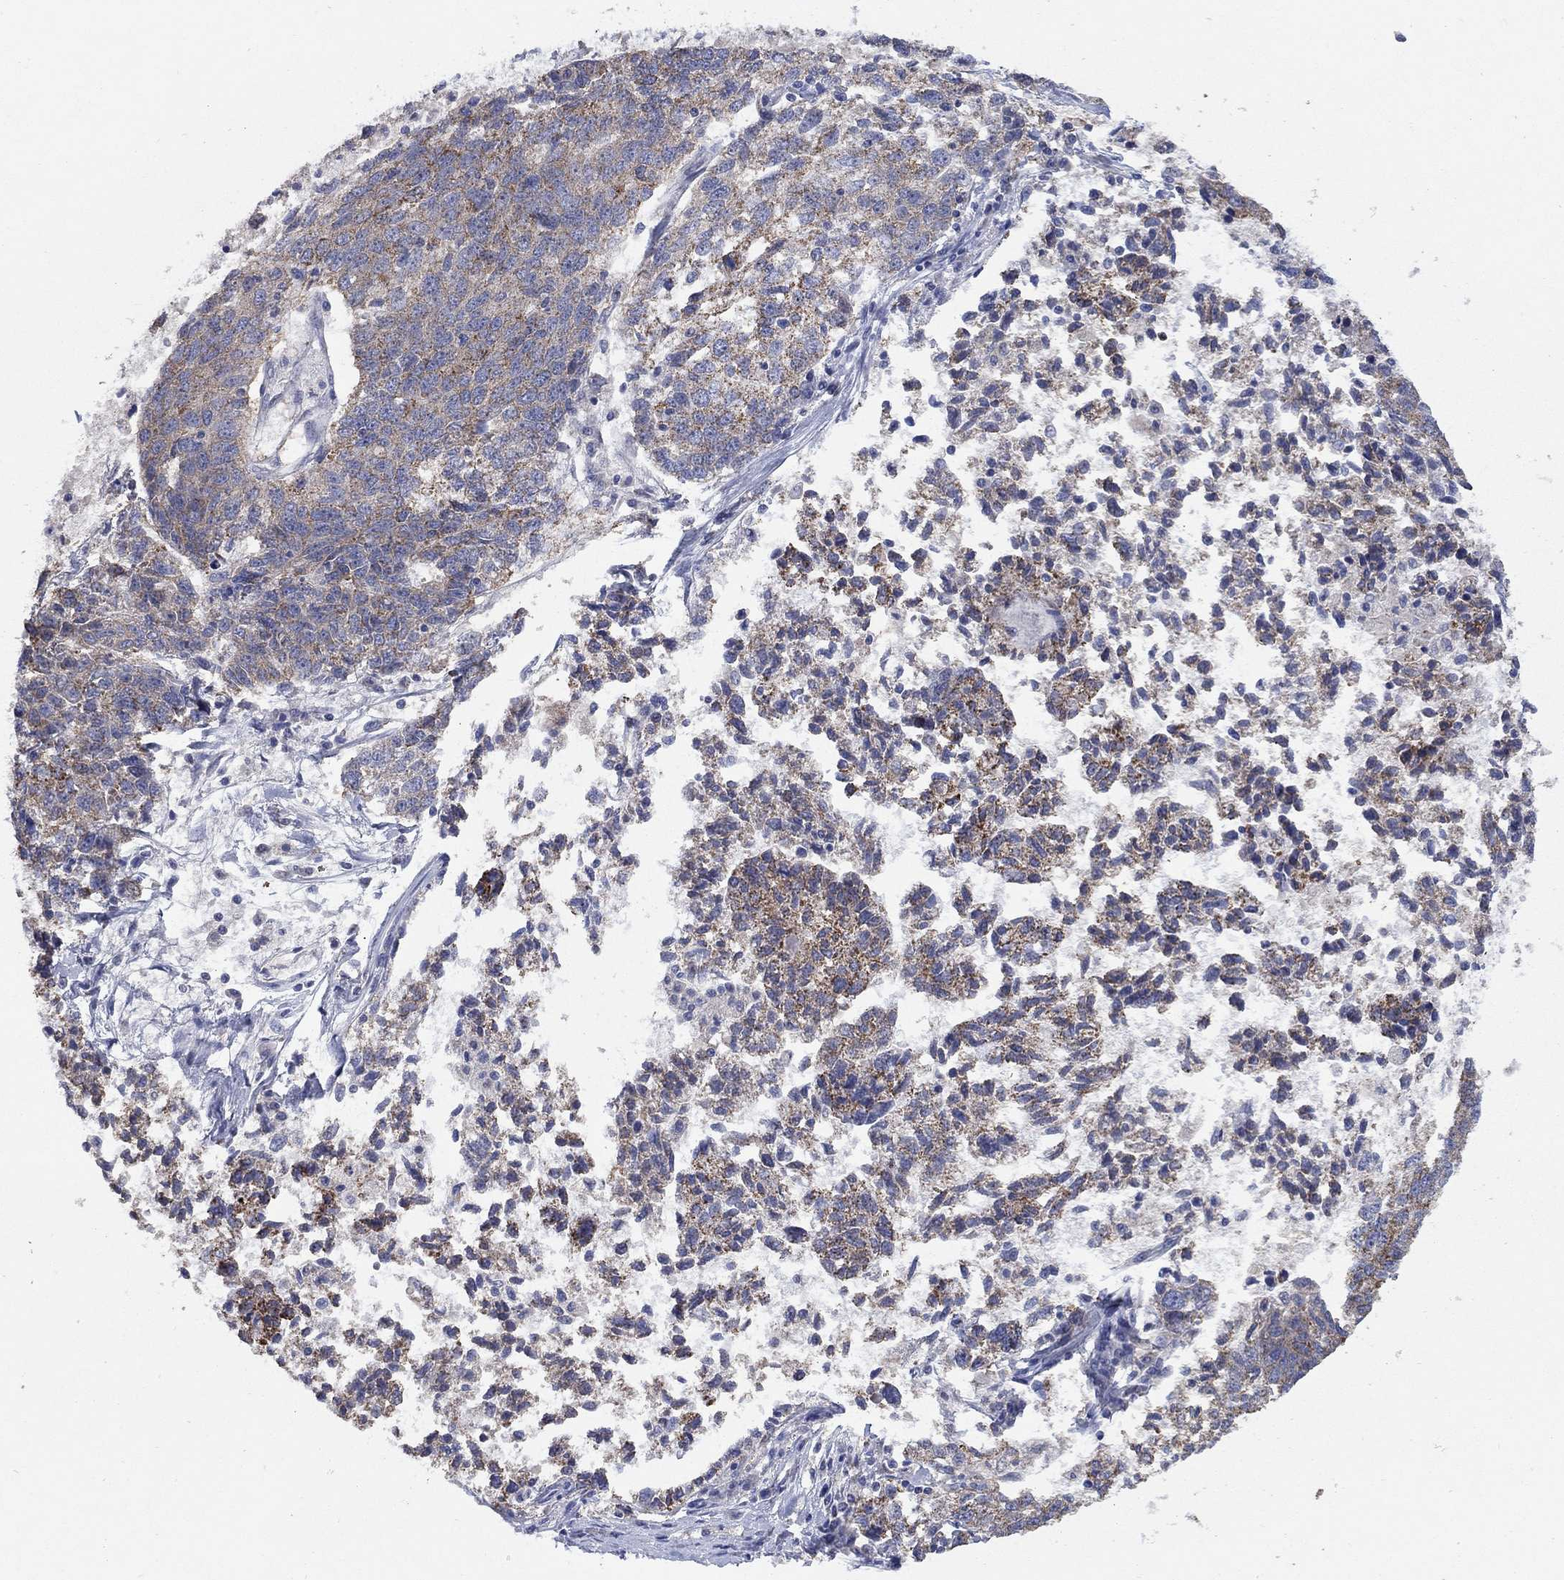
{"staining": {"intensity": "moderate", "quantity": ">75%", "location": "cytoplasmic/membranous"}, "tissue": "ovarian cancer", "cell_type": "Tumor cells", "image_type": "cancer", "snomed": [{"axis": "morphology", "description": "Cystadenocarcinoma, serous, NOS"}, {"axis": "topography", "description": "Ovary"}], "caption": "Immunohistochemical staining of human serous cystadenocarcinoma (ovarian) reveals medium levels of moderate cytoplasmic/membranous positivity in about >75% of tumor cells. The protein of interest is stained brown, and the nuclei are stained in blue (DAB IHC with brightfield microscopy, high magnification).", "gene": "CLVS1", "patient": {"sex": "female", "age": 71}}